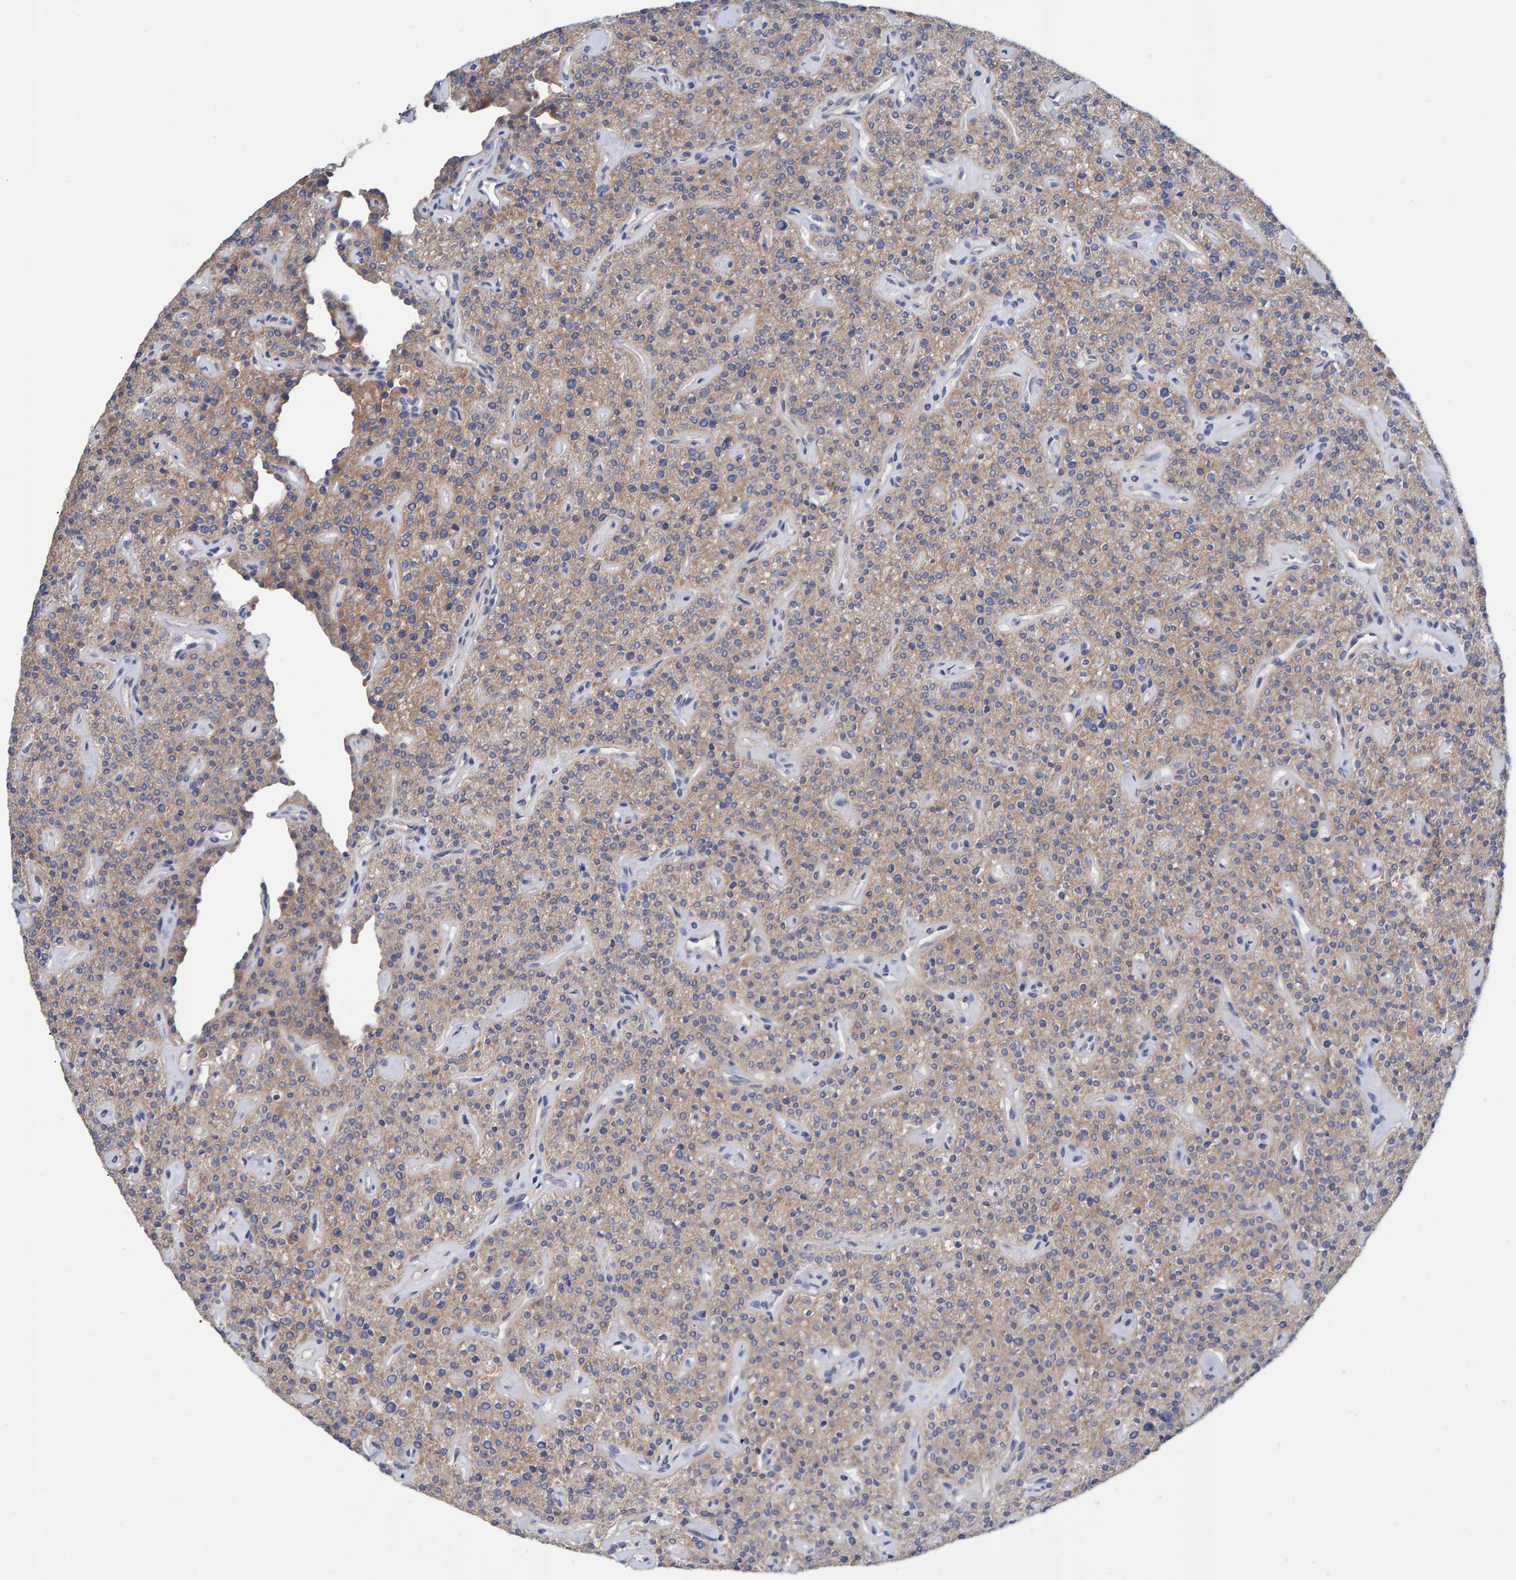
{"staining": {"intensity": "moderate", "quantity": ">75%", "location": "cytoplasmic/membranous"}, "tissue": "parathyroid gland", "cell_type": "Glandular cells", "image_type": "normal", "snomed": [{"axis": "morphology", "description": "Normal tissue, NOS"}, {"axis": "topography", "description": "Parathyroid gland"}], "caption": "Immunohistochemical staining of unremarkable human parathyroid gland shows moderate cytoplasmic/membranous protein expression in approximately >75% of glandular cells.", "gene": "EFR3A", "patient": {"sex": "male", "age": 46}}